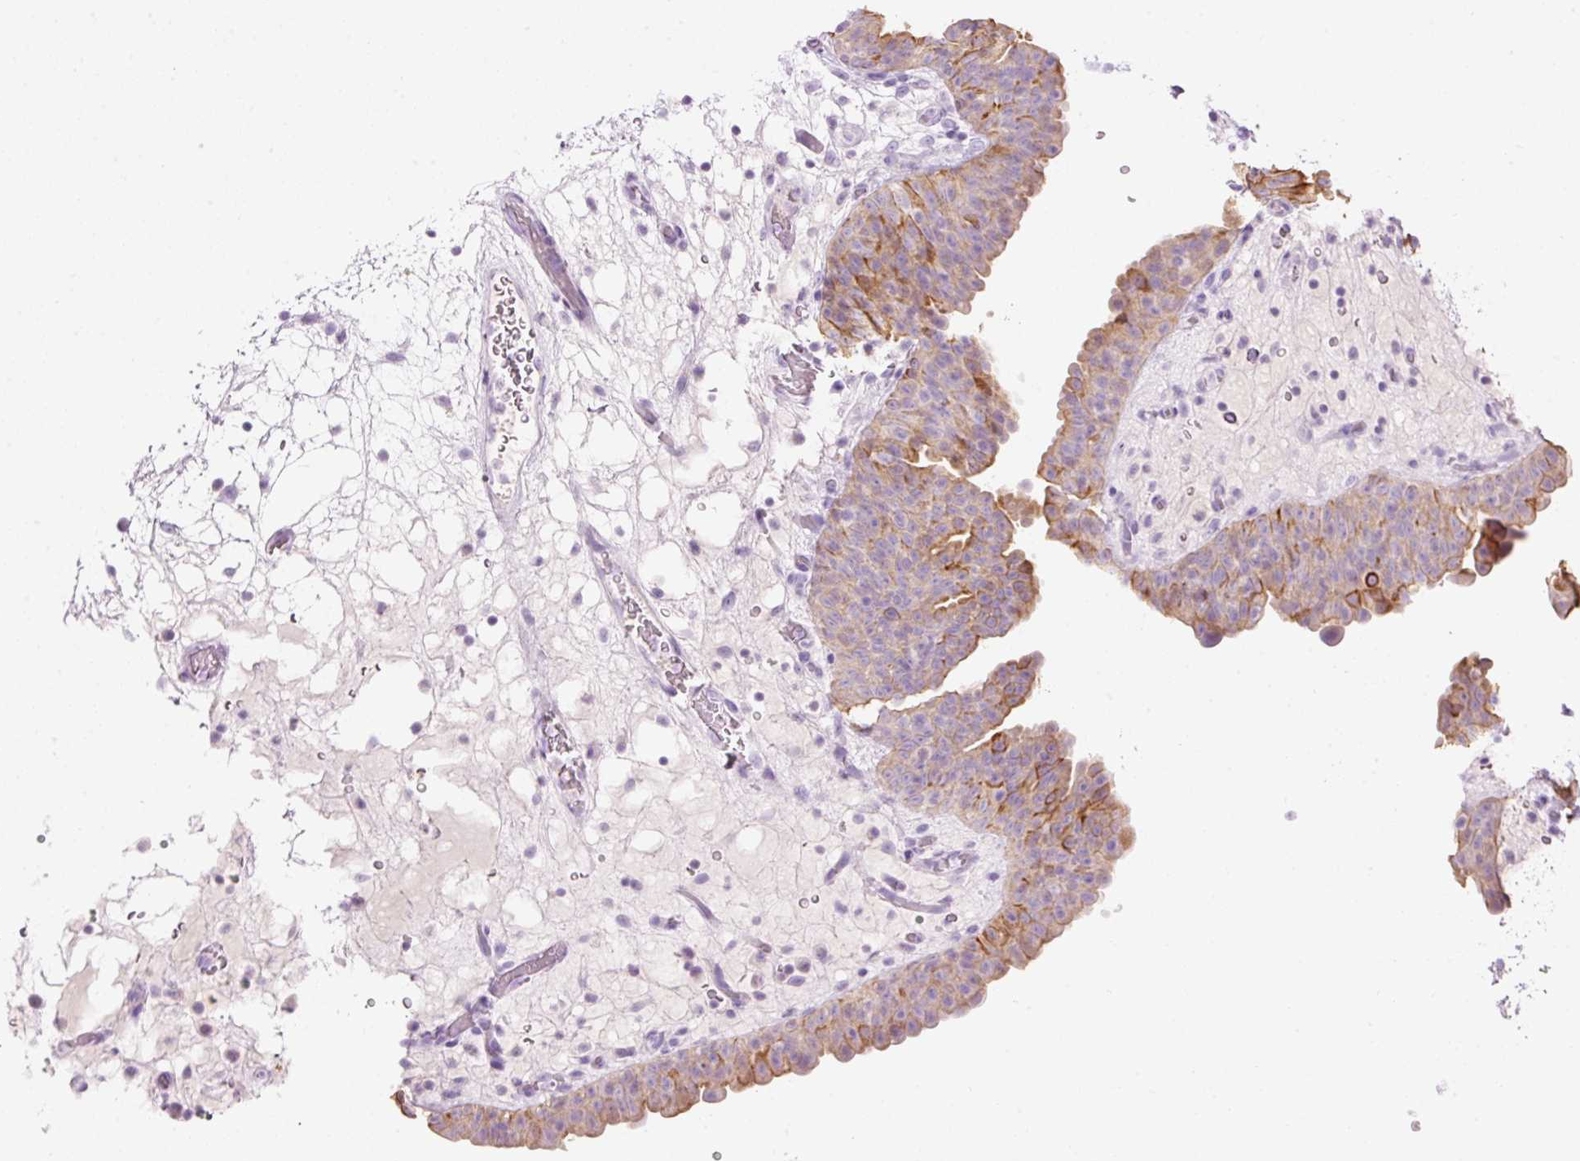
{"staining": {"intensity": "moderate", "quantity": ">75%", "location": "cytoplasmic/membranous"}, "tissue": "urinary bladder", "cell_type": "Urothelial cells", "image_type": "normal", "snomed": [{"axis": "morphology", "description": "Normal tissue, NOS"}, {"axis": "topography", "description": "Urinary bladder"}], "caption": "Immunohistochemical staining of benign human urinary bladder reveals >75% levels of moderate cytoplasmic/membranous protein positivity in about >75% of urothelial cells.", "gene": "CARD16", "patient": {"sex": "male", "age": 71}}